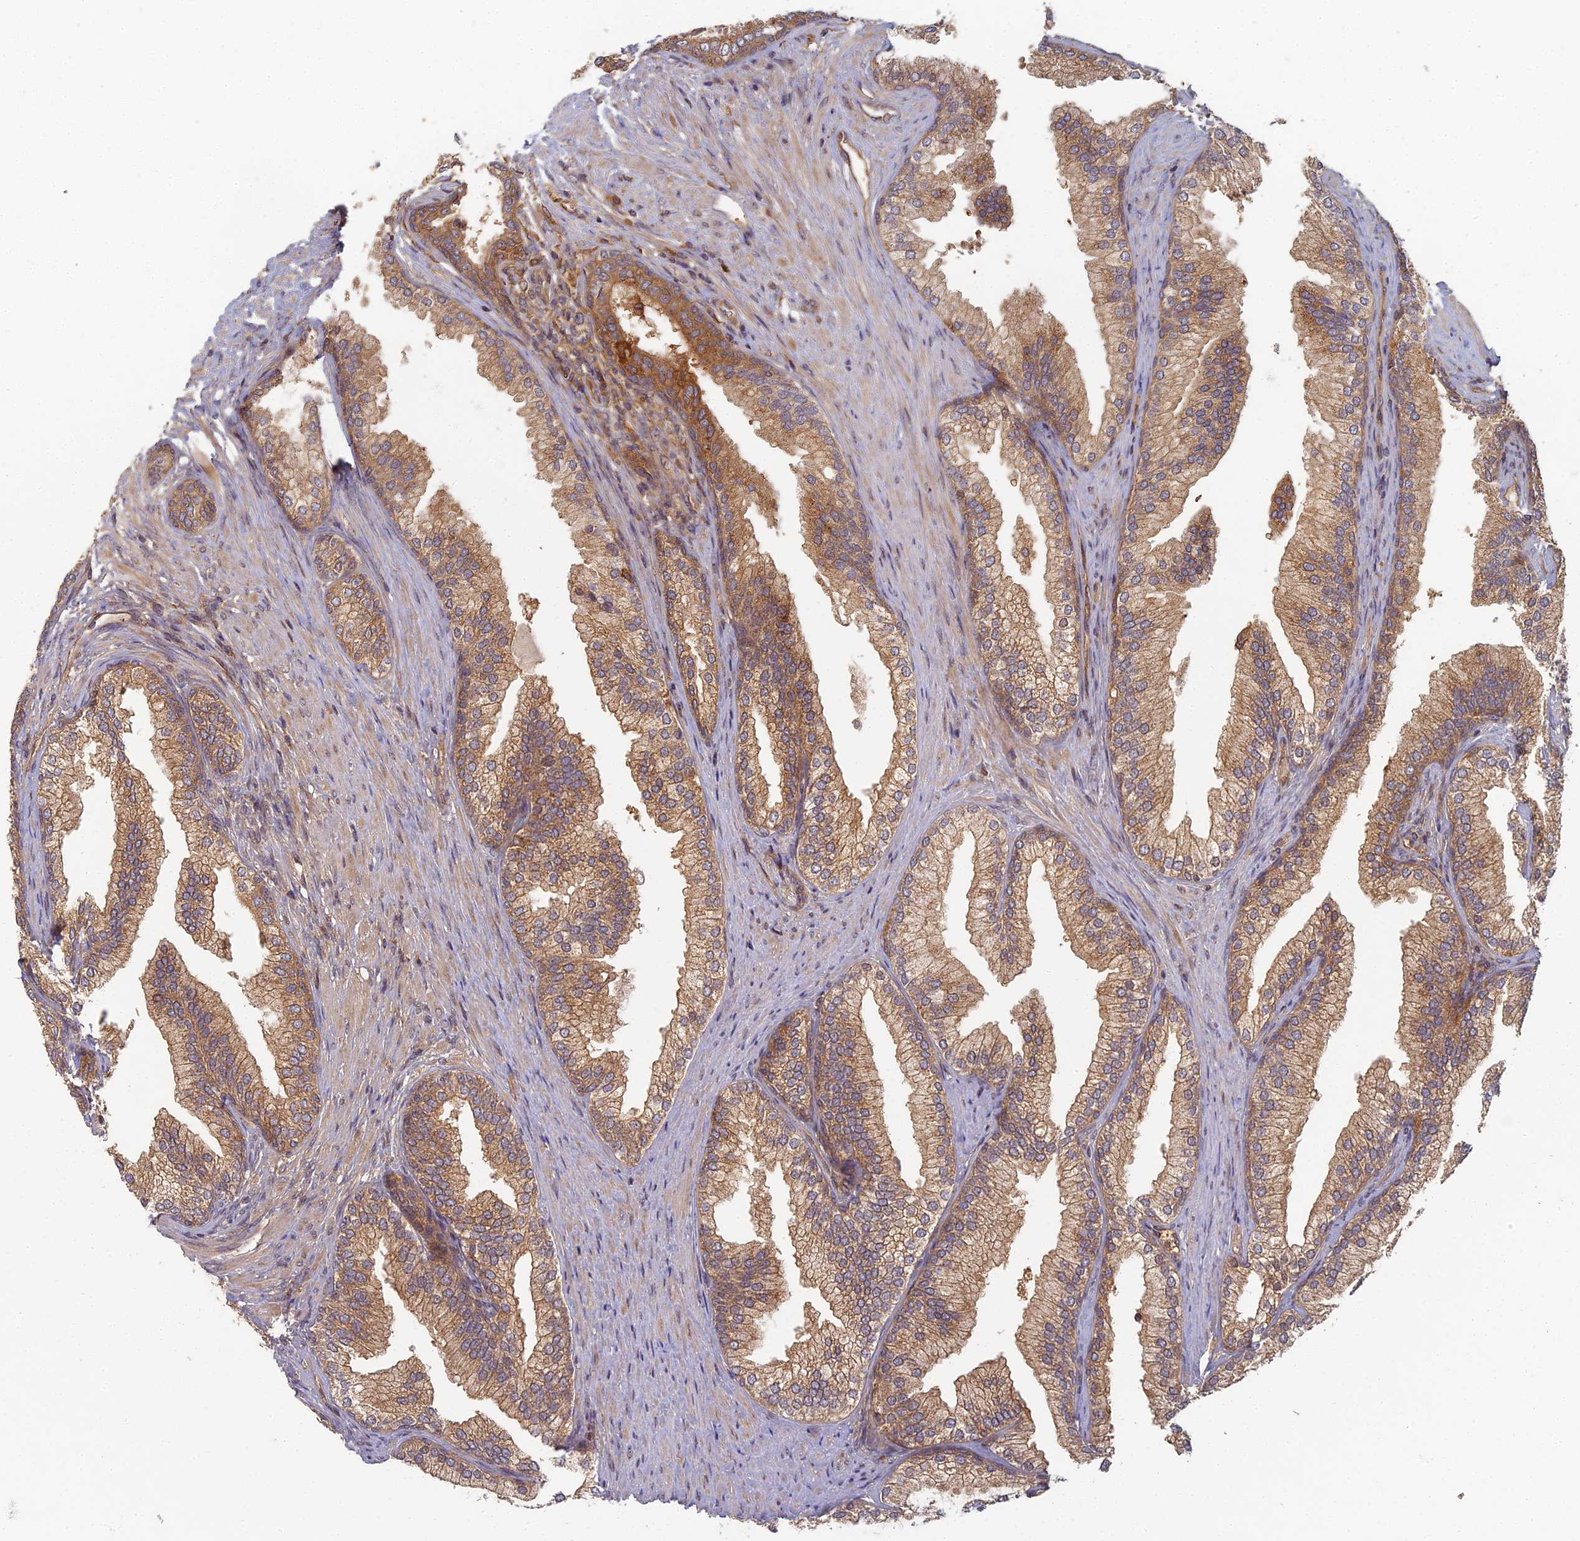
{"staining": {"intensity": "moderate", "quantity": ">75%", "location": "cytoplasmic/membranous"}, "tissue": "prostate", "cell_type": "Glandular cells", "image_type": "normal", "snomed": [{"axis": "morphology", "description": "Normal tissue, NOS"}, {"axis": "topography", "description": "Prostate"}], "caption": "Brown immunohistochemical staining in benign human prostate demonstrates moderate cytoplasmic/membranous expression in about >75% of glandular cells.", "gene": "INO80D", "patient": {"sex": "male", "age": 76}}